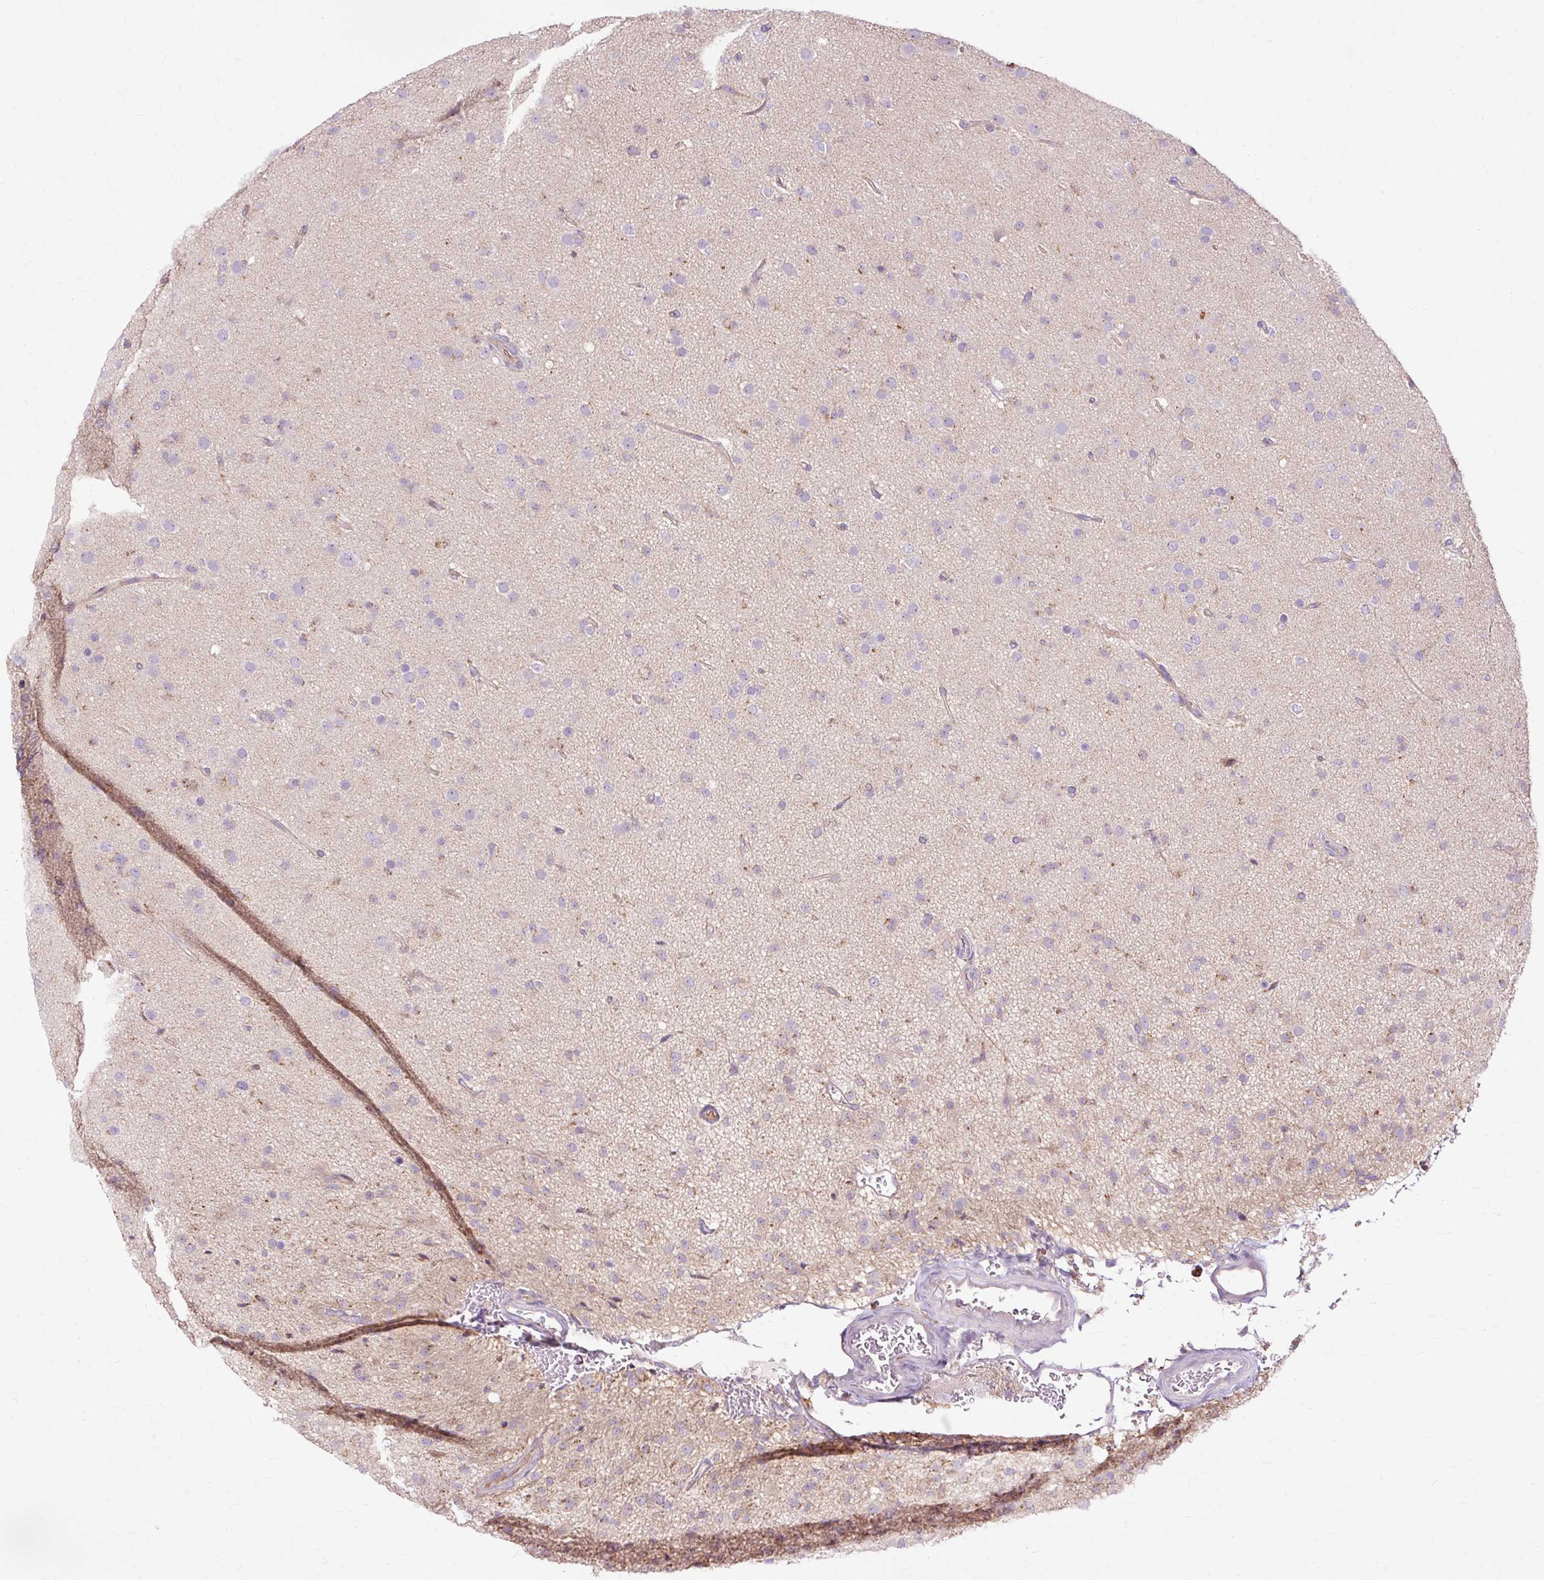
{"staining": {"intensity": "negative", "quantity": "none", "location": "none"}, "tissue": "glioma", "cell_type": "Tumor cells", "image_type": "cancer", "snomed": [{"axis": "morphology", "description": "Glioma, malignant, Low grade"}, {"axis": "topography", "description": "Brain"}], "caption": "Malignant low-grade glioma was stained to show a protein in brown. There is no significant positivity in tumor cells.", "gene": "PDZD2", "patient": {"sex": "male", "age": 65}}